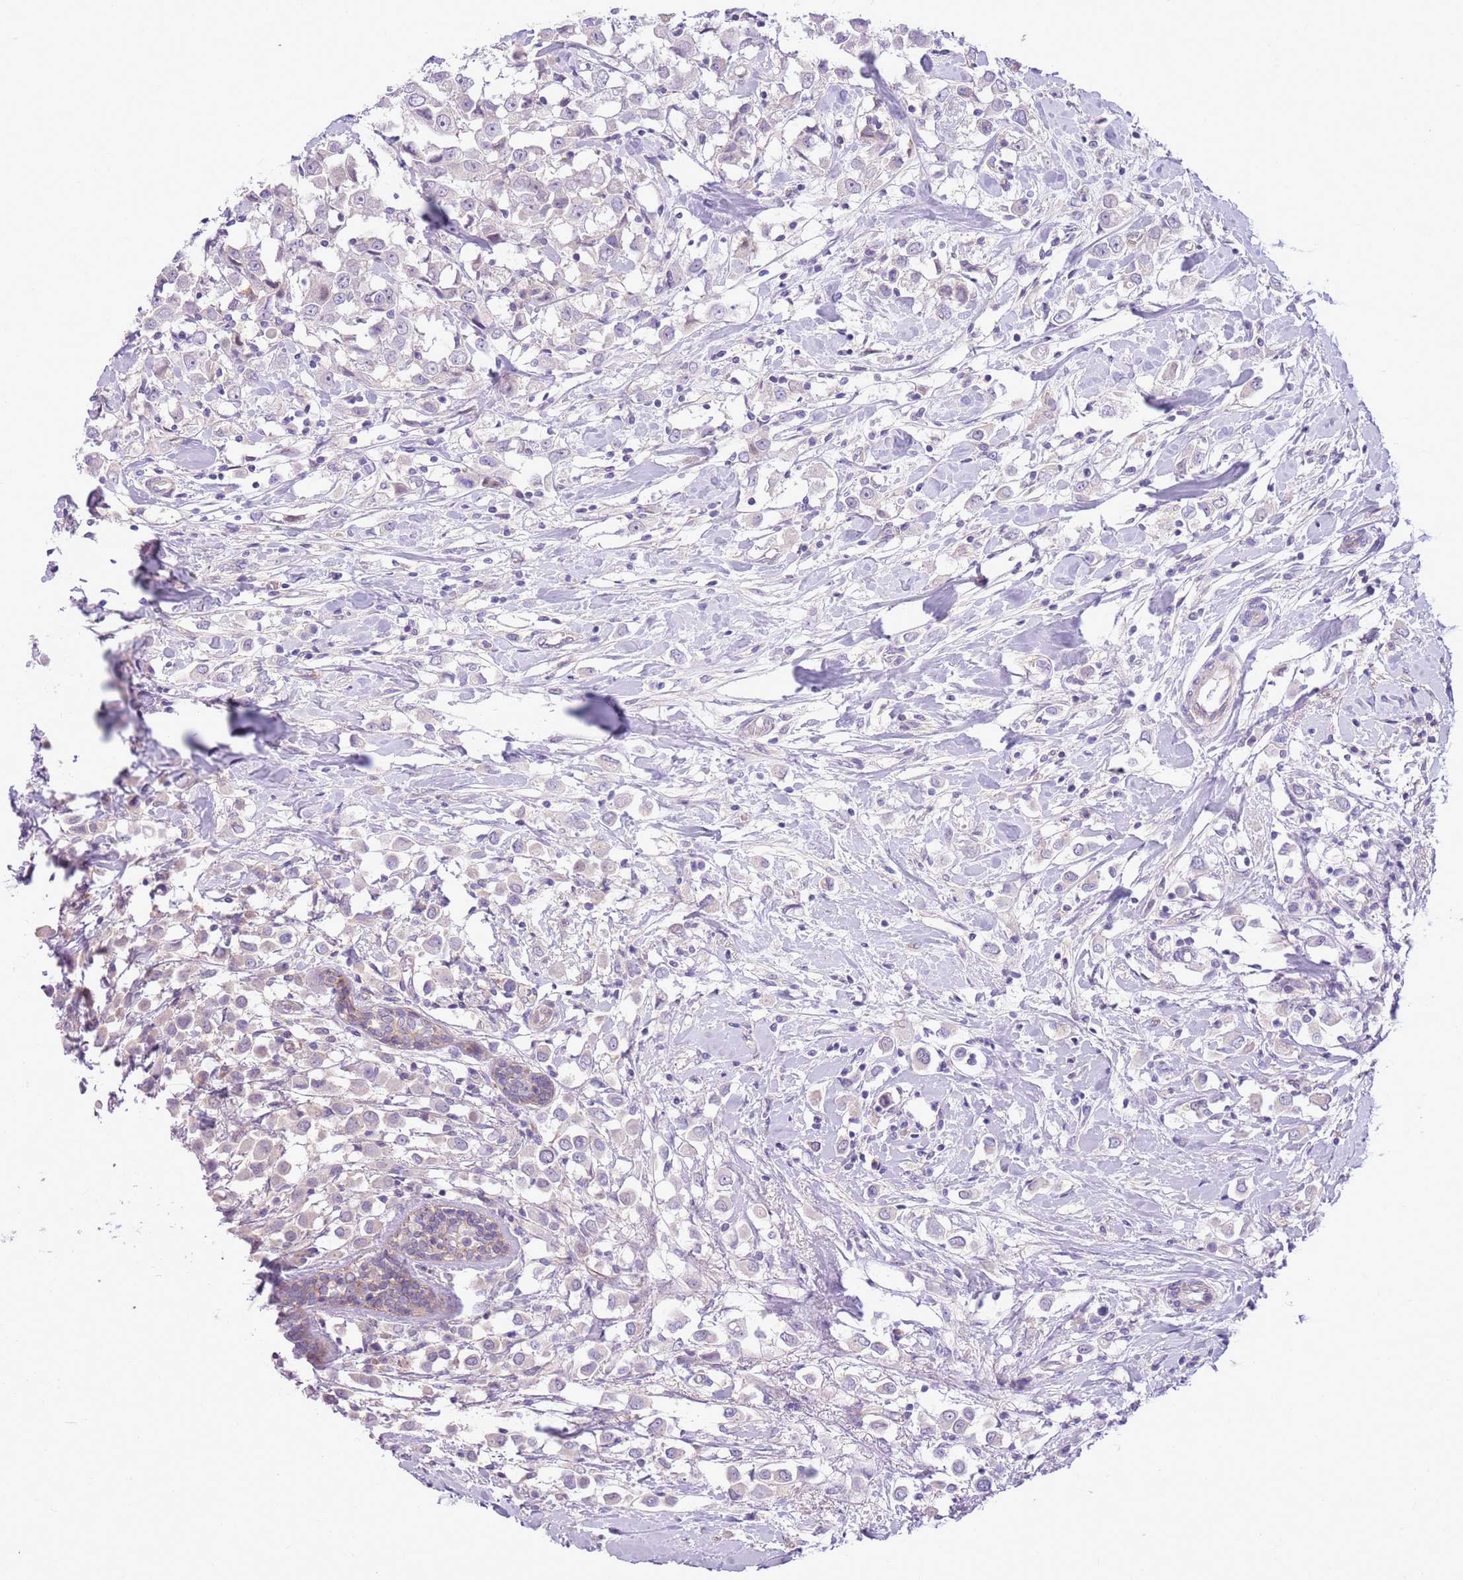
{"staining": {"intensity": "negative", "quantity": "none", "location": "none"}, "tissue": "breast cancer", "cell_type": "Tumor cells", "image_type": "cancer", "snomed": [{"axis": "morphology", "description": "Duct carcinoma"}, {"axis": "topography", "description": "Breast"}], "caption": "The IHC image has no significant staining in tumor cells of intraductal carcinoma (breast) tissue.", "gene": "PARP8", "patient": {"sex": "female", "age": 61}}